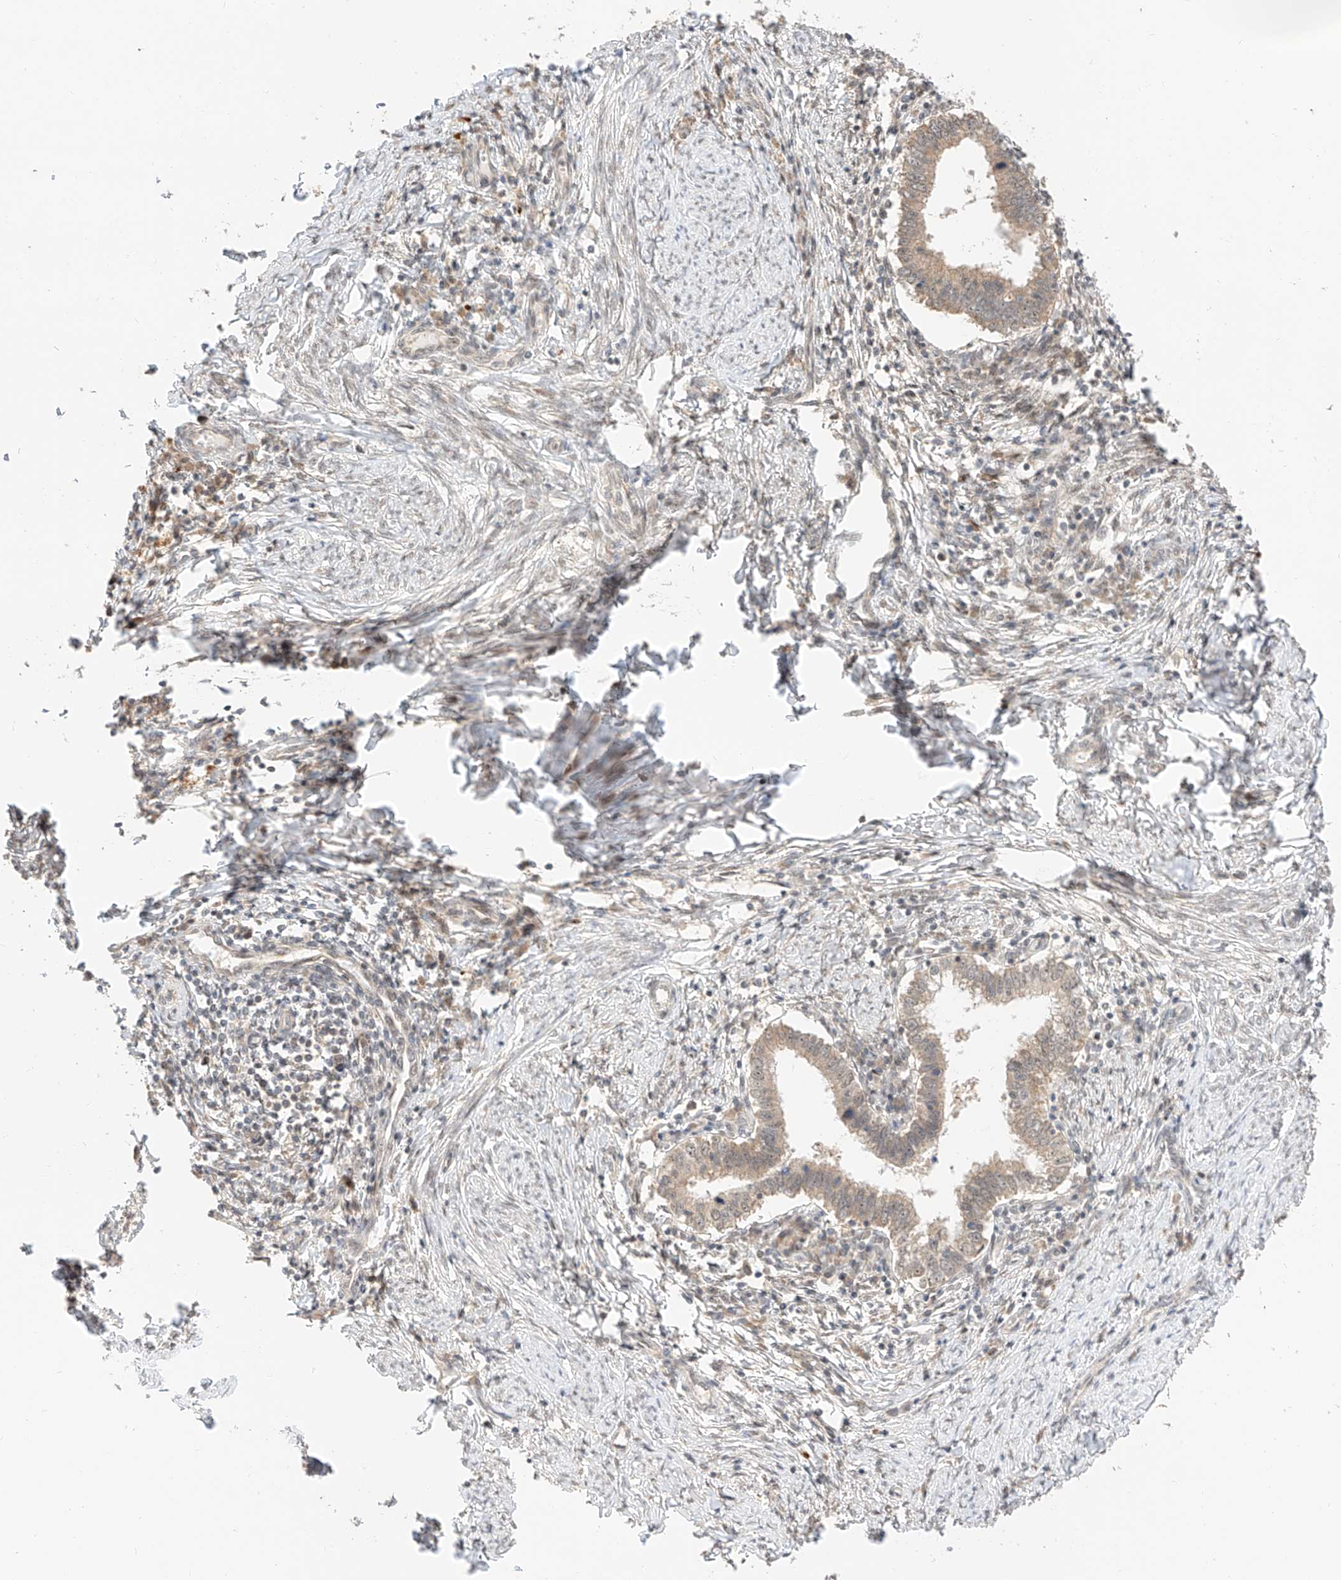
{"staining": {"intensity": "moderate", "quantity": "25%-75%", "location": "cytoplasmic/membranous"}, "tissue": "cervical cancer", "cell_type": "Tumor cells", "image_type": "cancer", "snomed": [{"axis": "morphology", "description": "Adenocarcinoma, NOS"}, {"axis": "topography", "description": "Cervix"}], "caption": "Immunohistochemistry photomicrograph of neoplastic tissue: human cervical cancer stained using IHC shows medium levels of moderate protein expression localized specifically in the cytoplasmic/membranous of tumor cells, appearing as a cytoplasmic/membranous brown color.", "gene": "EIF4H", "patient": {"sex": "female", "age": 36}}